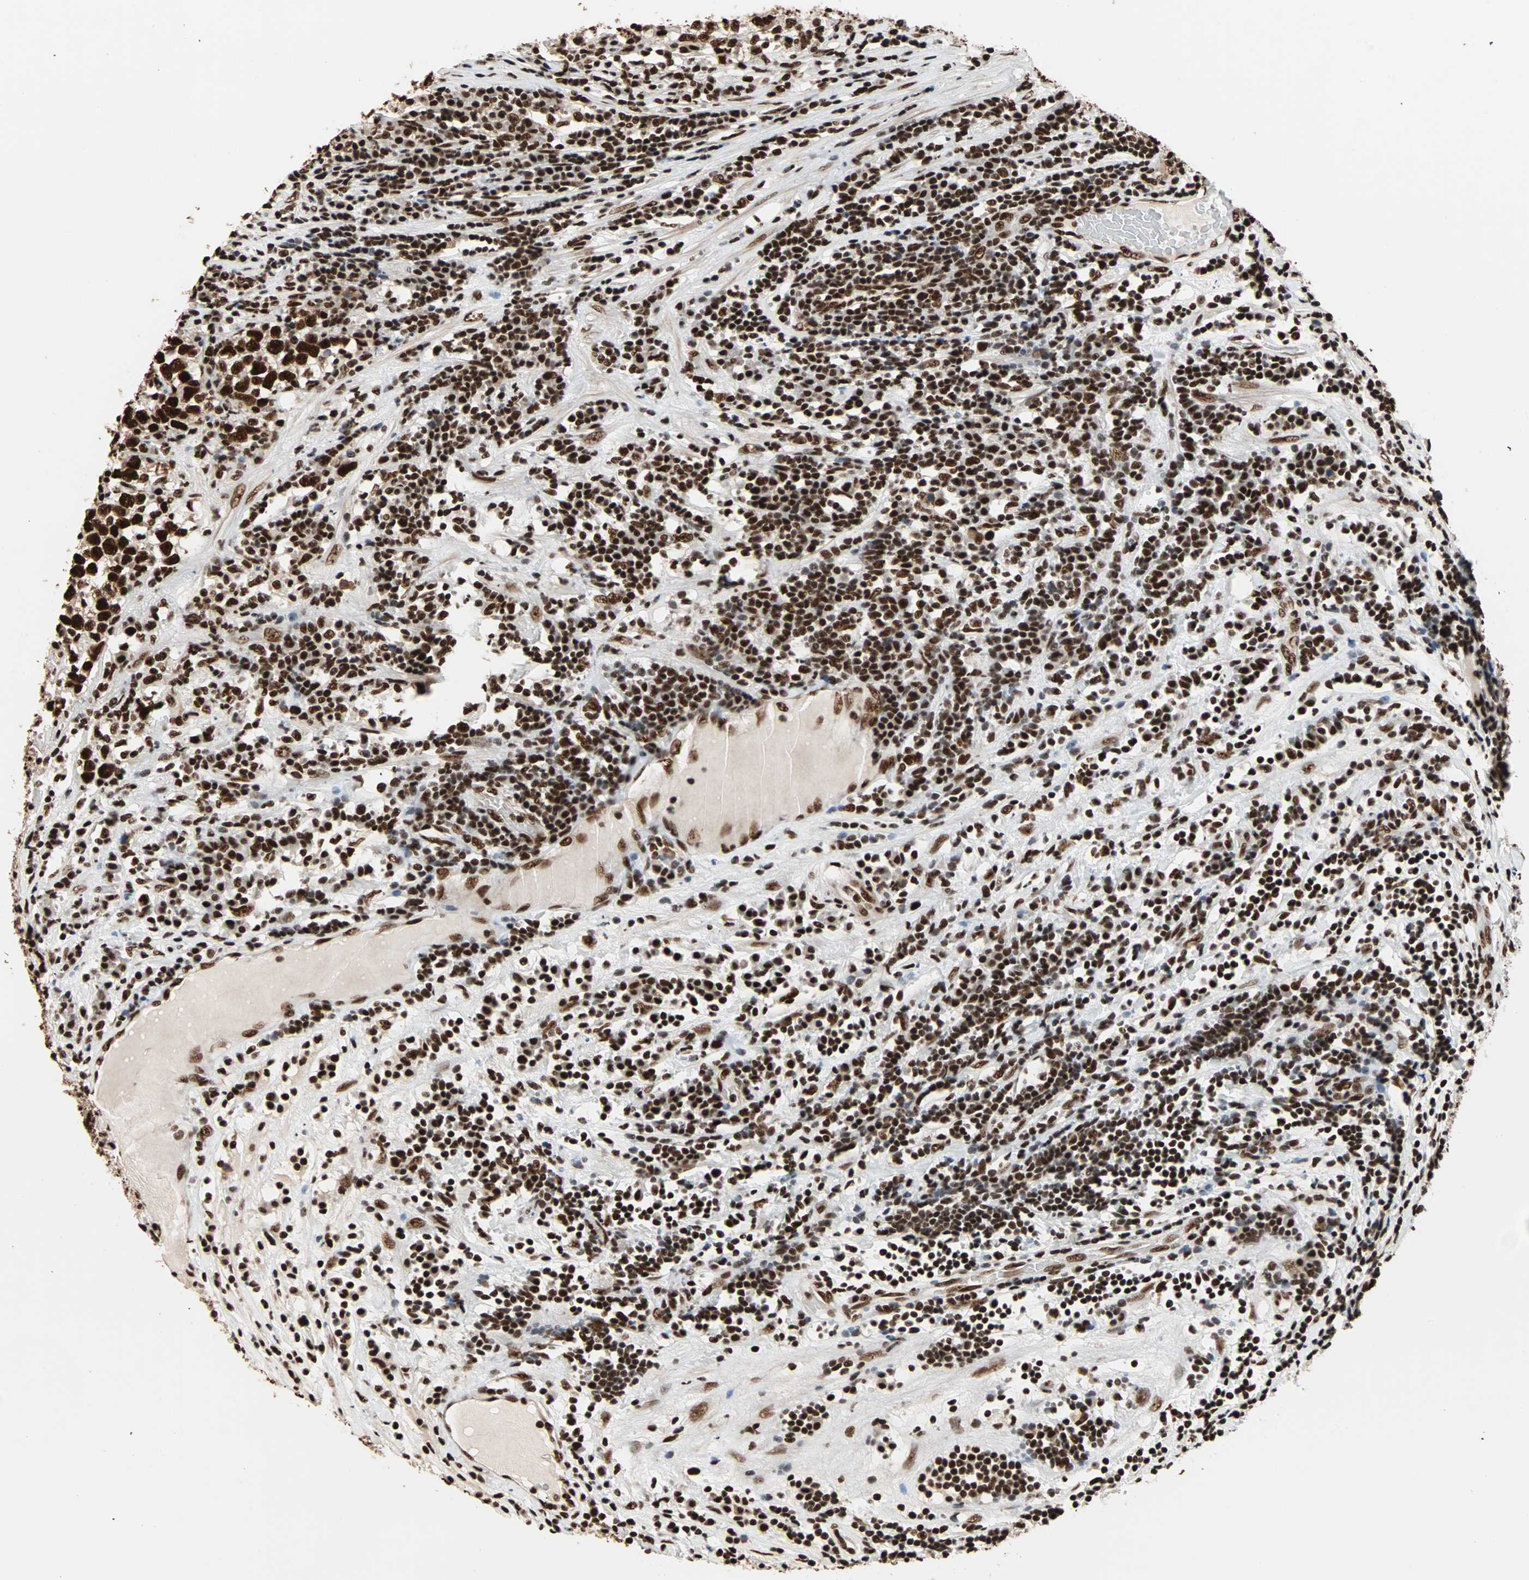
{"staining": {"intensity": "strong", "quantity": ">75%", "location": "nuclear"}, "tissue": "testis cancer", "cell_type": "Tumor cells", "image_type": "cancer", "snomed": [{"axis": "morphology", "description": "Seminoma, NOS"}, {"axis": "topography", "description": "Testis"}], "caption": "Testis cancer tissue demonstrates strong nuclear staining in about >75% of tumor cells", "gene": "ILF2", "patient": {"sex": "male", "age": 43}}